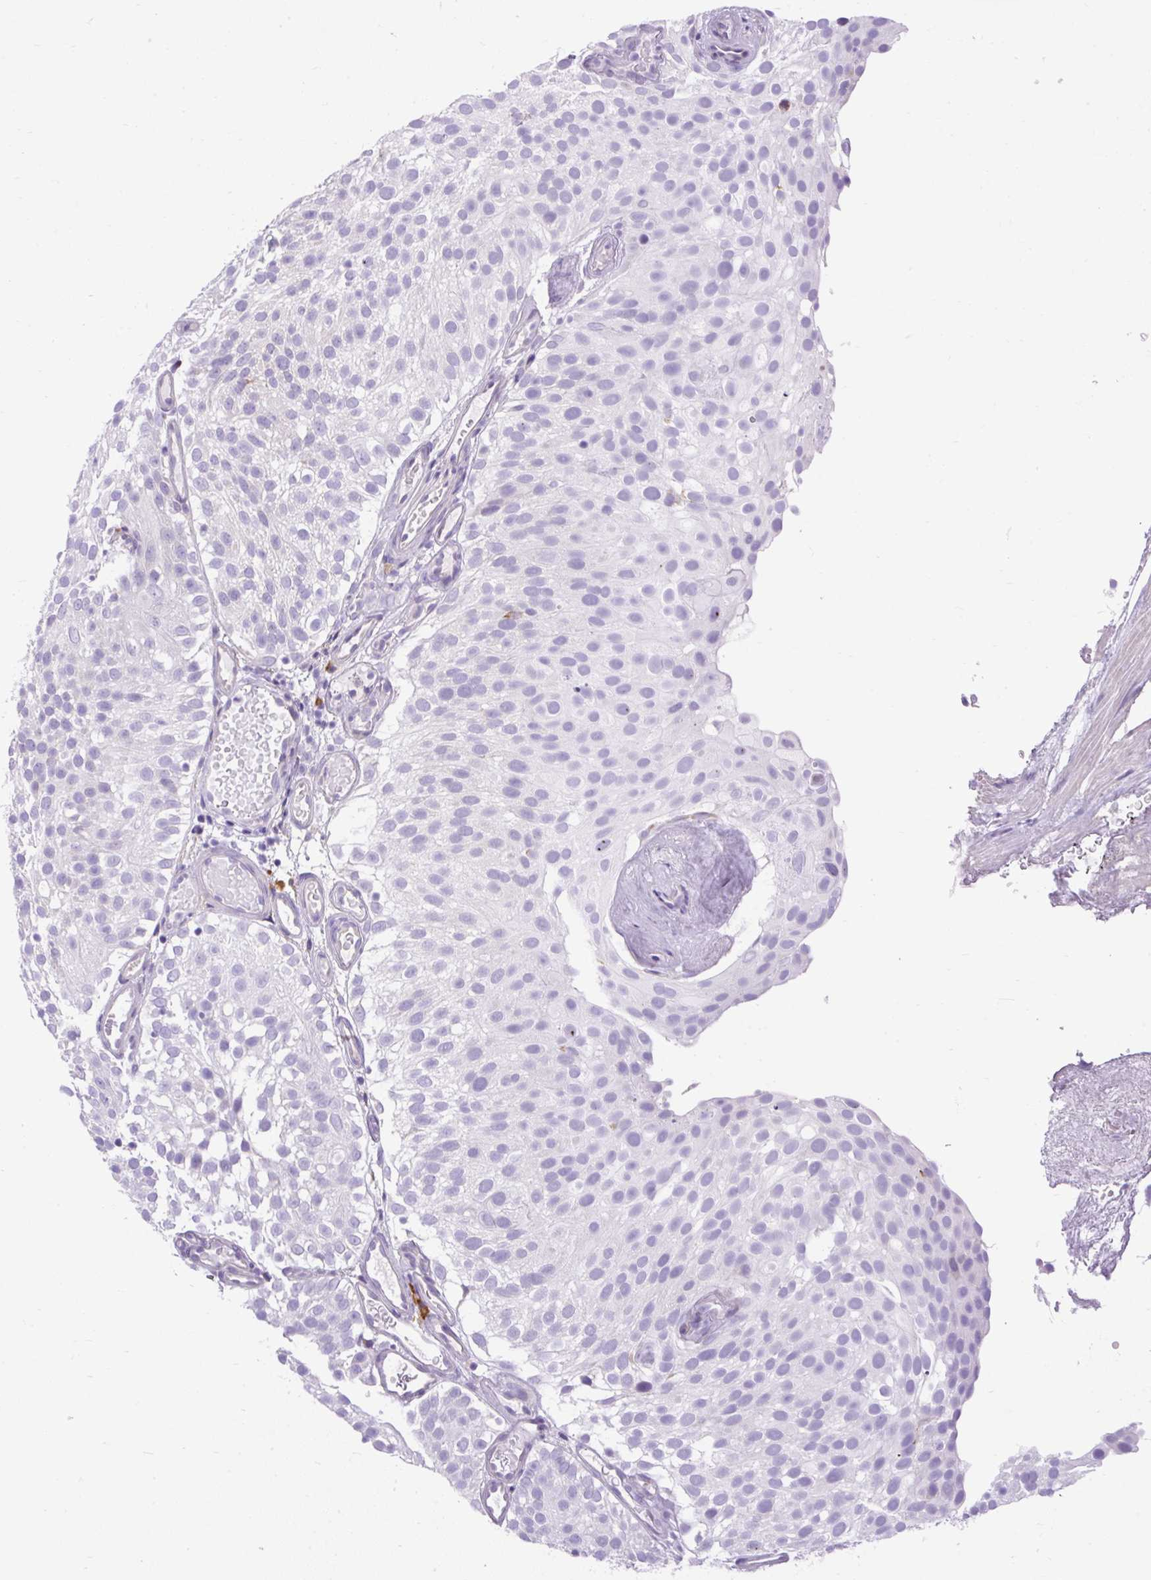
{"staining": {"intensity": "negative", "quantity": "none", "location": "none"}, "tissue": "urothelial cancer", "cell_type": "Tumor cells", "image_type": "cancer", "snomed": [{"axis": "morphology", "description": "Urothelial carcinoma, Low grade"}, {"axis": "topography", "description": "Urinary bladder"}], "caption": "An immunohistochemistry (IHC) micrograph of low-grade urothelial carcinoma is shown. There is no staining in tumor cells of low-grade urothelial carcinoma.", "gene": "SYBU", "patient": {"sex": "male", "age": 78}}